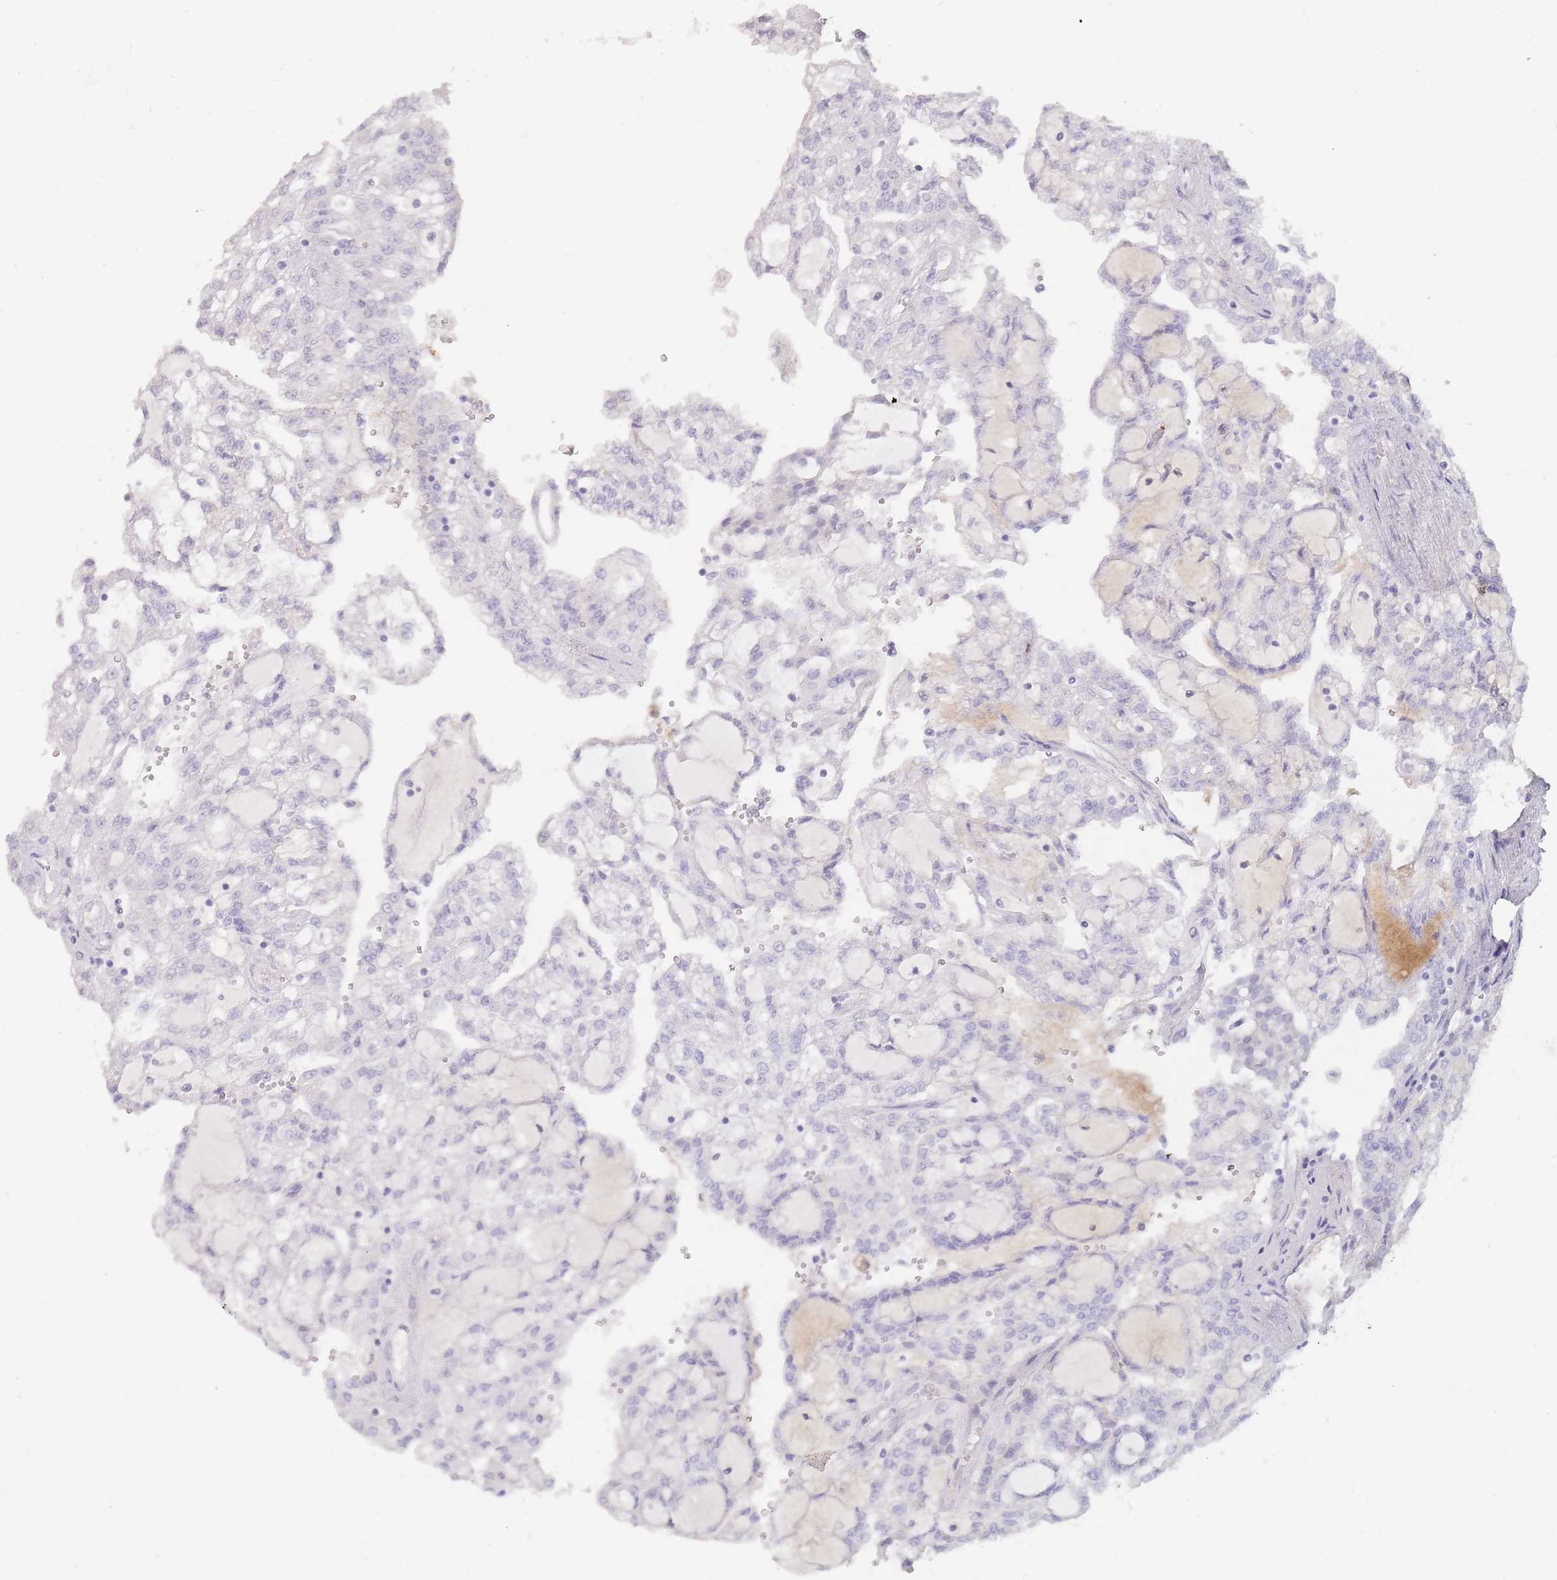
{"staining": {"intensity": "negative", "quantity": "none", "location": "none"}, "tissue": "renal cancer", "cell_type": "Tumor cells", "image_type": "cancer", "snomed": [{"axis": "morphology", "description": "Adenocarcinoma, NOS"}, {"axis": "topography", "description": "Kidney"}], "caption": "Immunohistochemistry (IHC) of renal adenocarcinoma reveals no staining in tumor cells. (DAB (3,3'-diaminobenzidine) immunohistochemistry (IHC), high magnification).", "gene": "PRG4", "patient": {"sex": "male", "age": 63}}